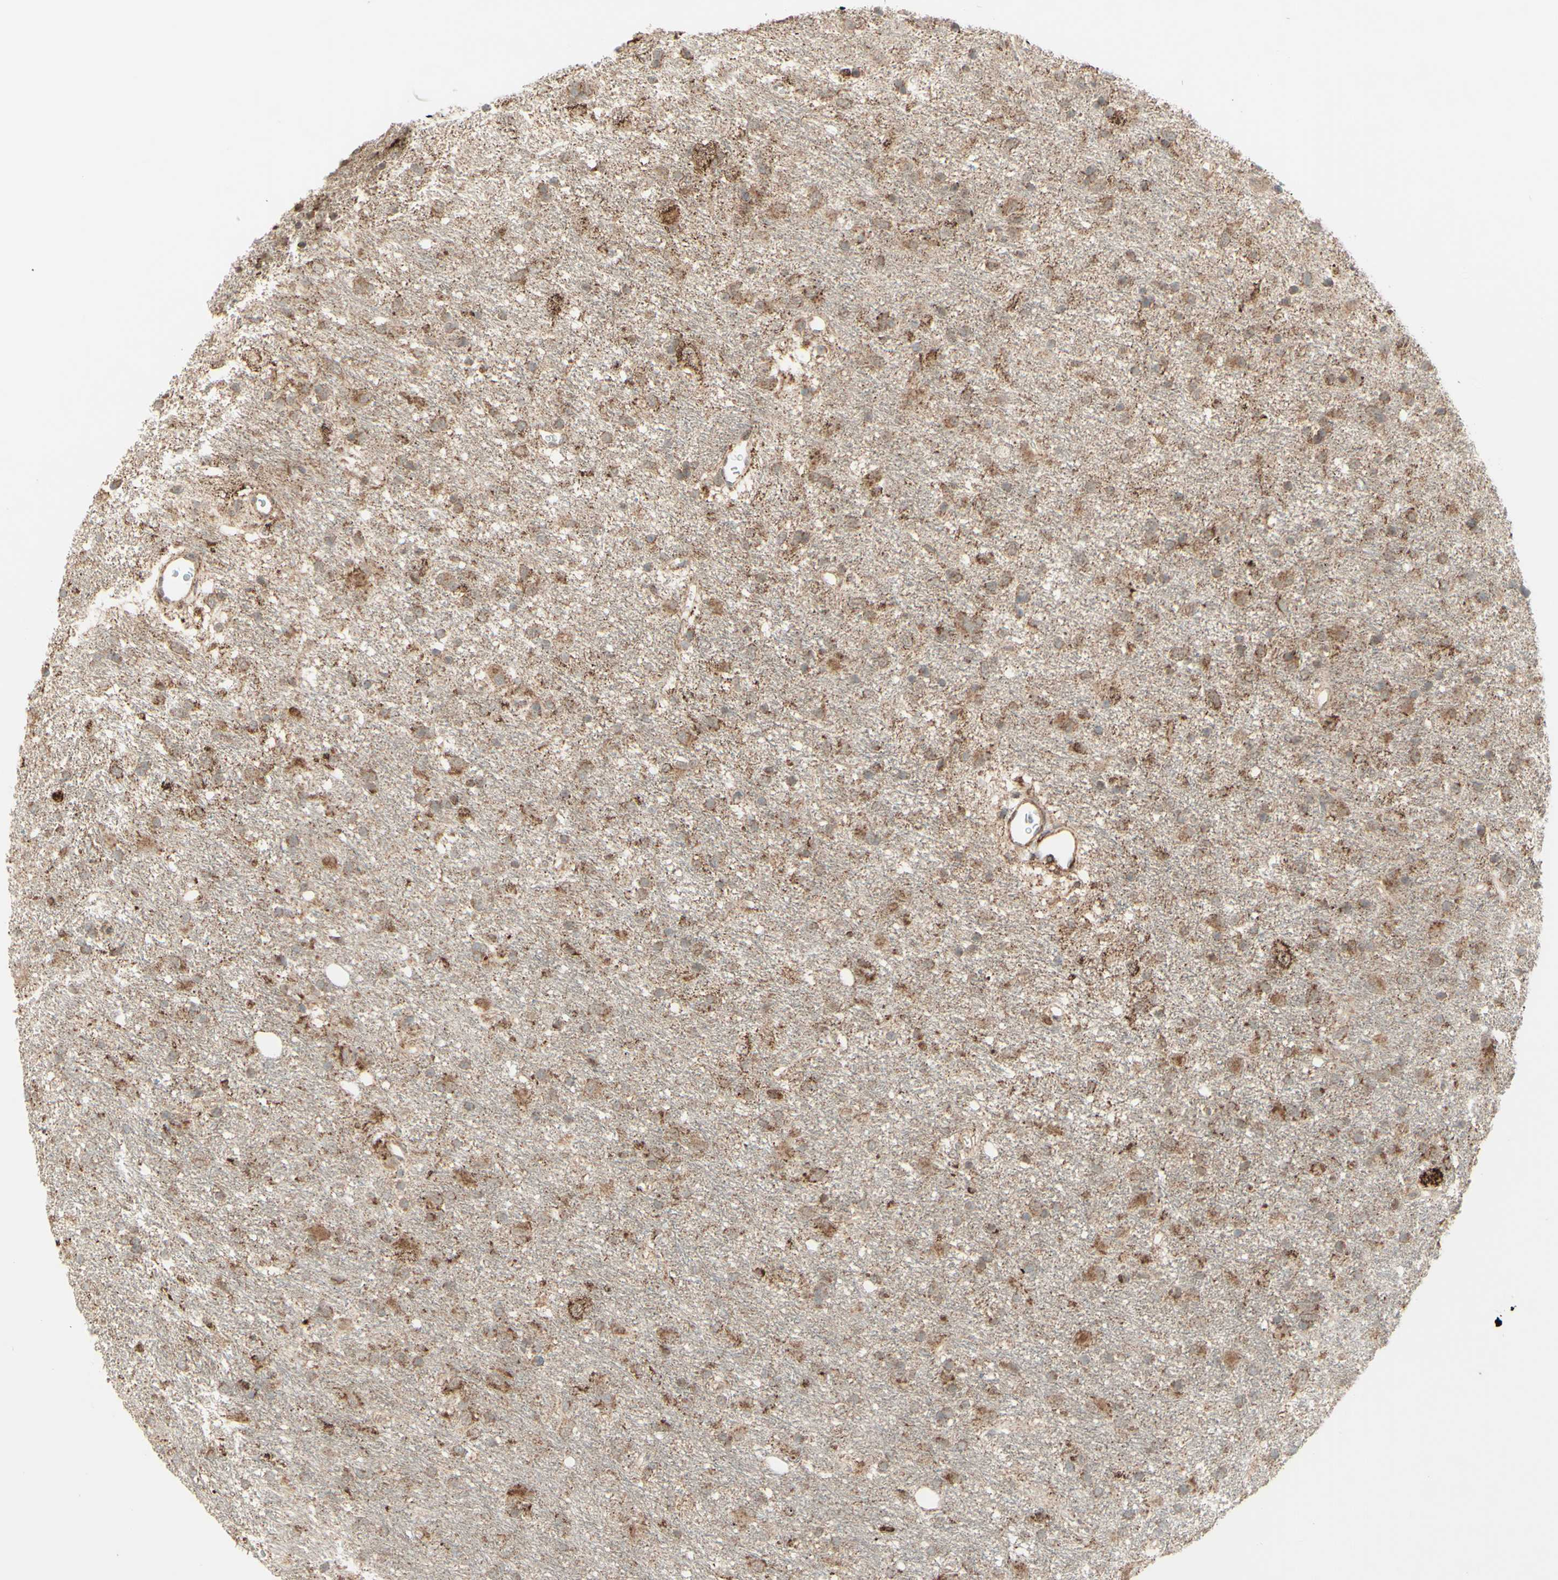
{"staining": {"intensity": "moderate", "quantity": ">75%", "location": "cytoplasmic/membranous"}, "tissue": "glioma", "cell_type": "Tumor cells", "image_type": "cancer", "snomed": [{"axis": "morphology", "description": "Glioma, malignant, Low grade"}, {"axis": "topography", "description": "Brain"}], "caption": "DAB immunohistochemical staining of malignant glioma (low-grade) demonstrates moderate cytoplasmic/membranous protein expression in about >75% of tumor cells.", "gene": "DHRS3", "patient": {"sex": "male", "age": 77}}